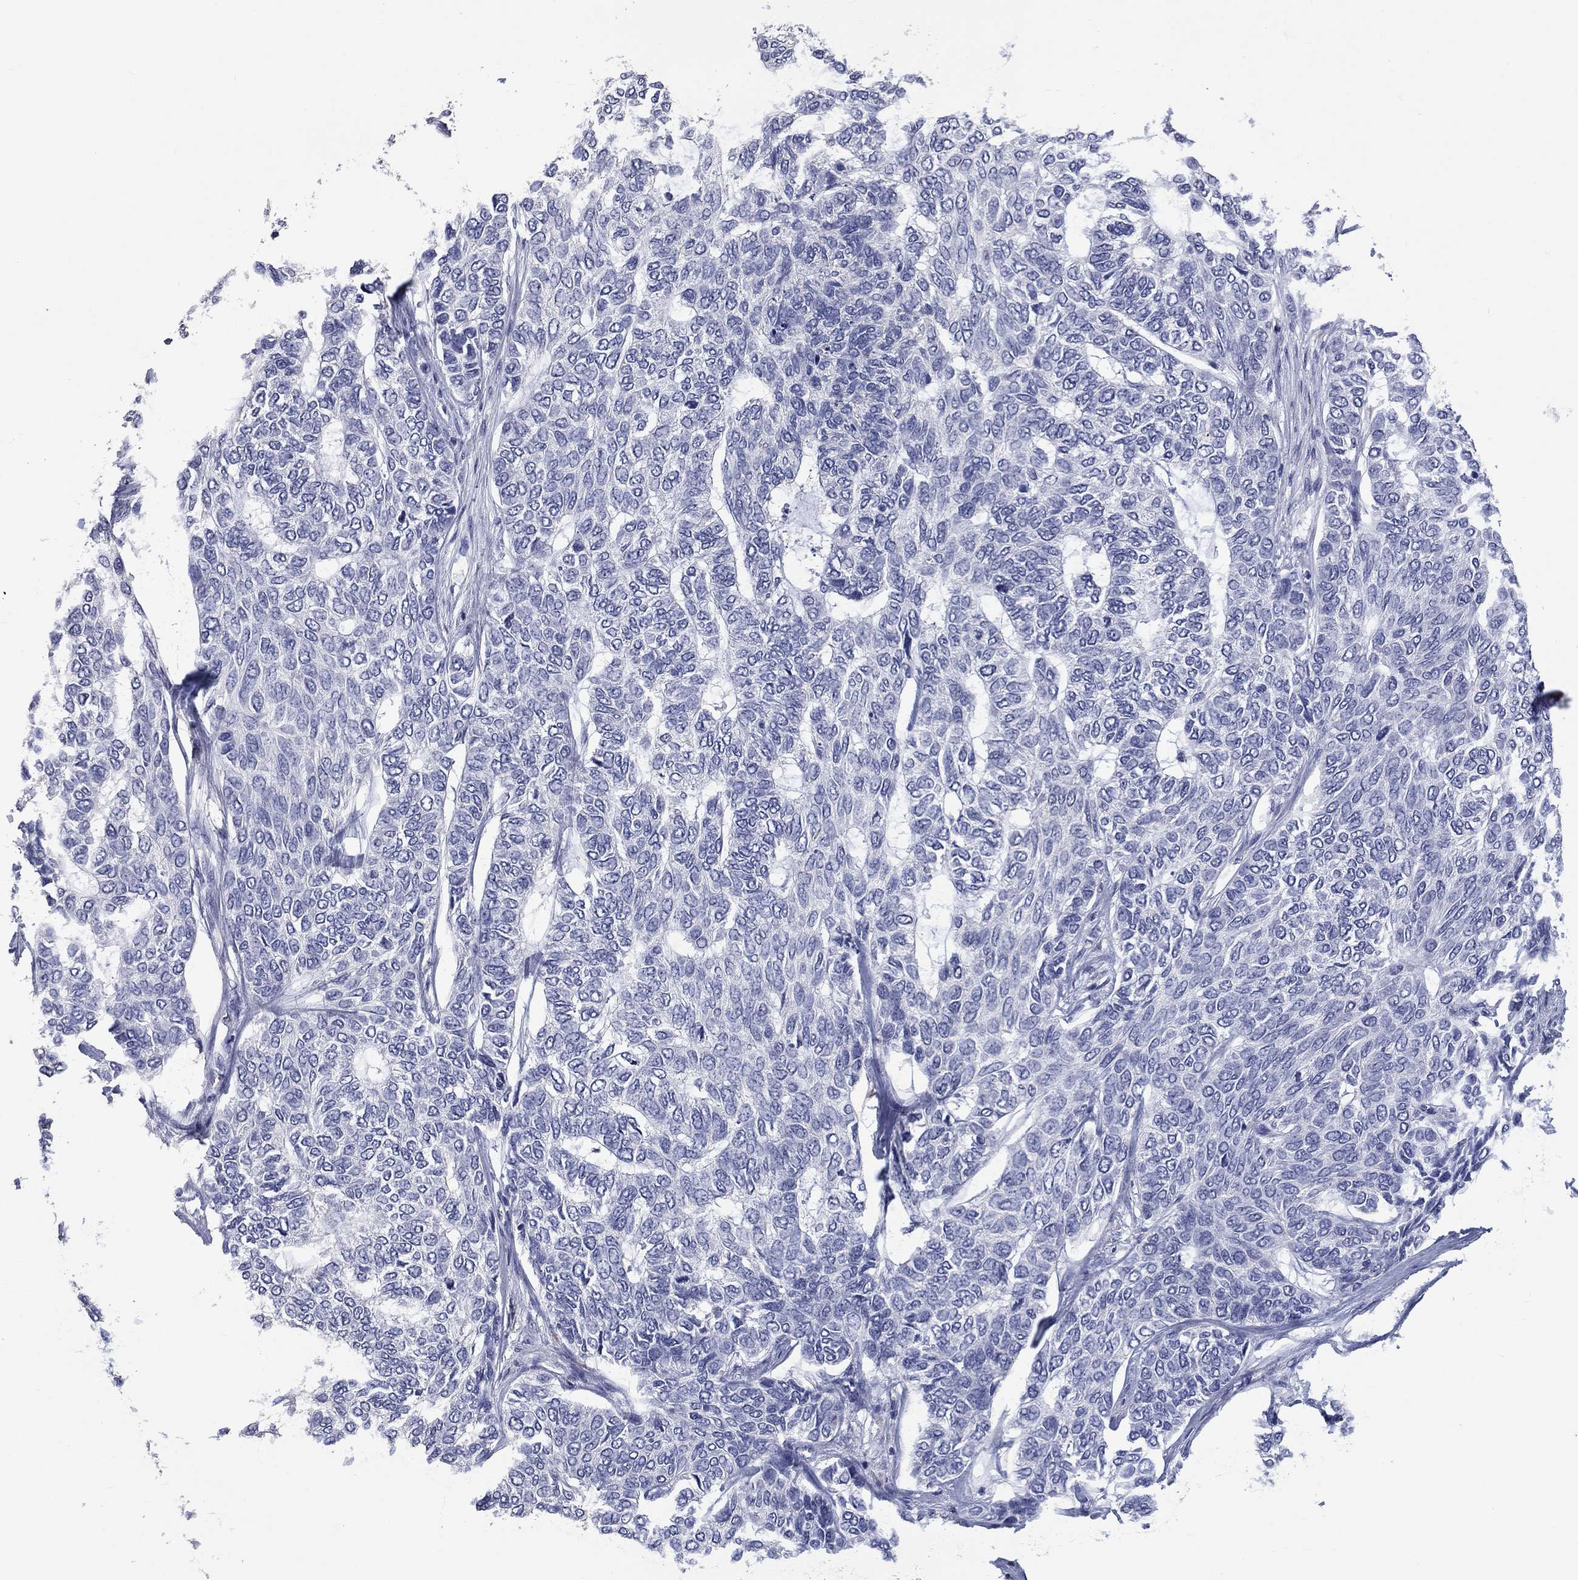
{"staining": {"intensity": "negative", "quantity": "none", "location": "none"}, "tissue": "skin cancer", "cell_type": "Tumor cells", "image_type": "cancer", "snomed": [{"axis": "morphology", "description": "Basal cell carcinoma"}, {"axis": "topography", "description": "Skin"}], "caption": "DAB immunohistochemical staining of human skin basal cell carcinoma demonstrates no significant staining in tumor cells.", "gene": "PLEK", "patient": {"sex": "female", "age": 65}}